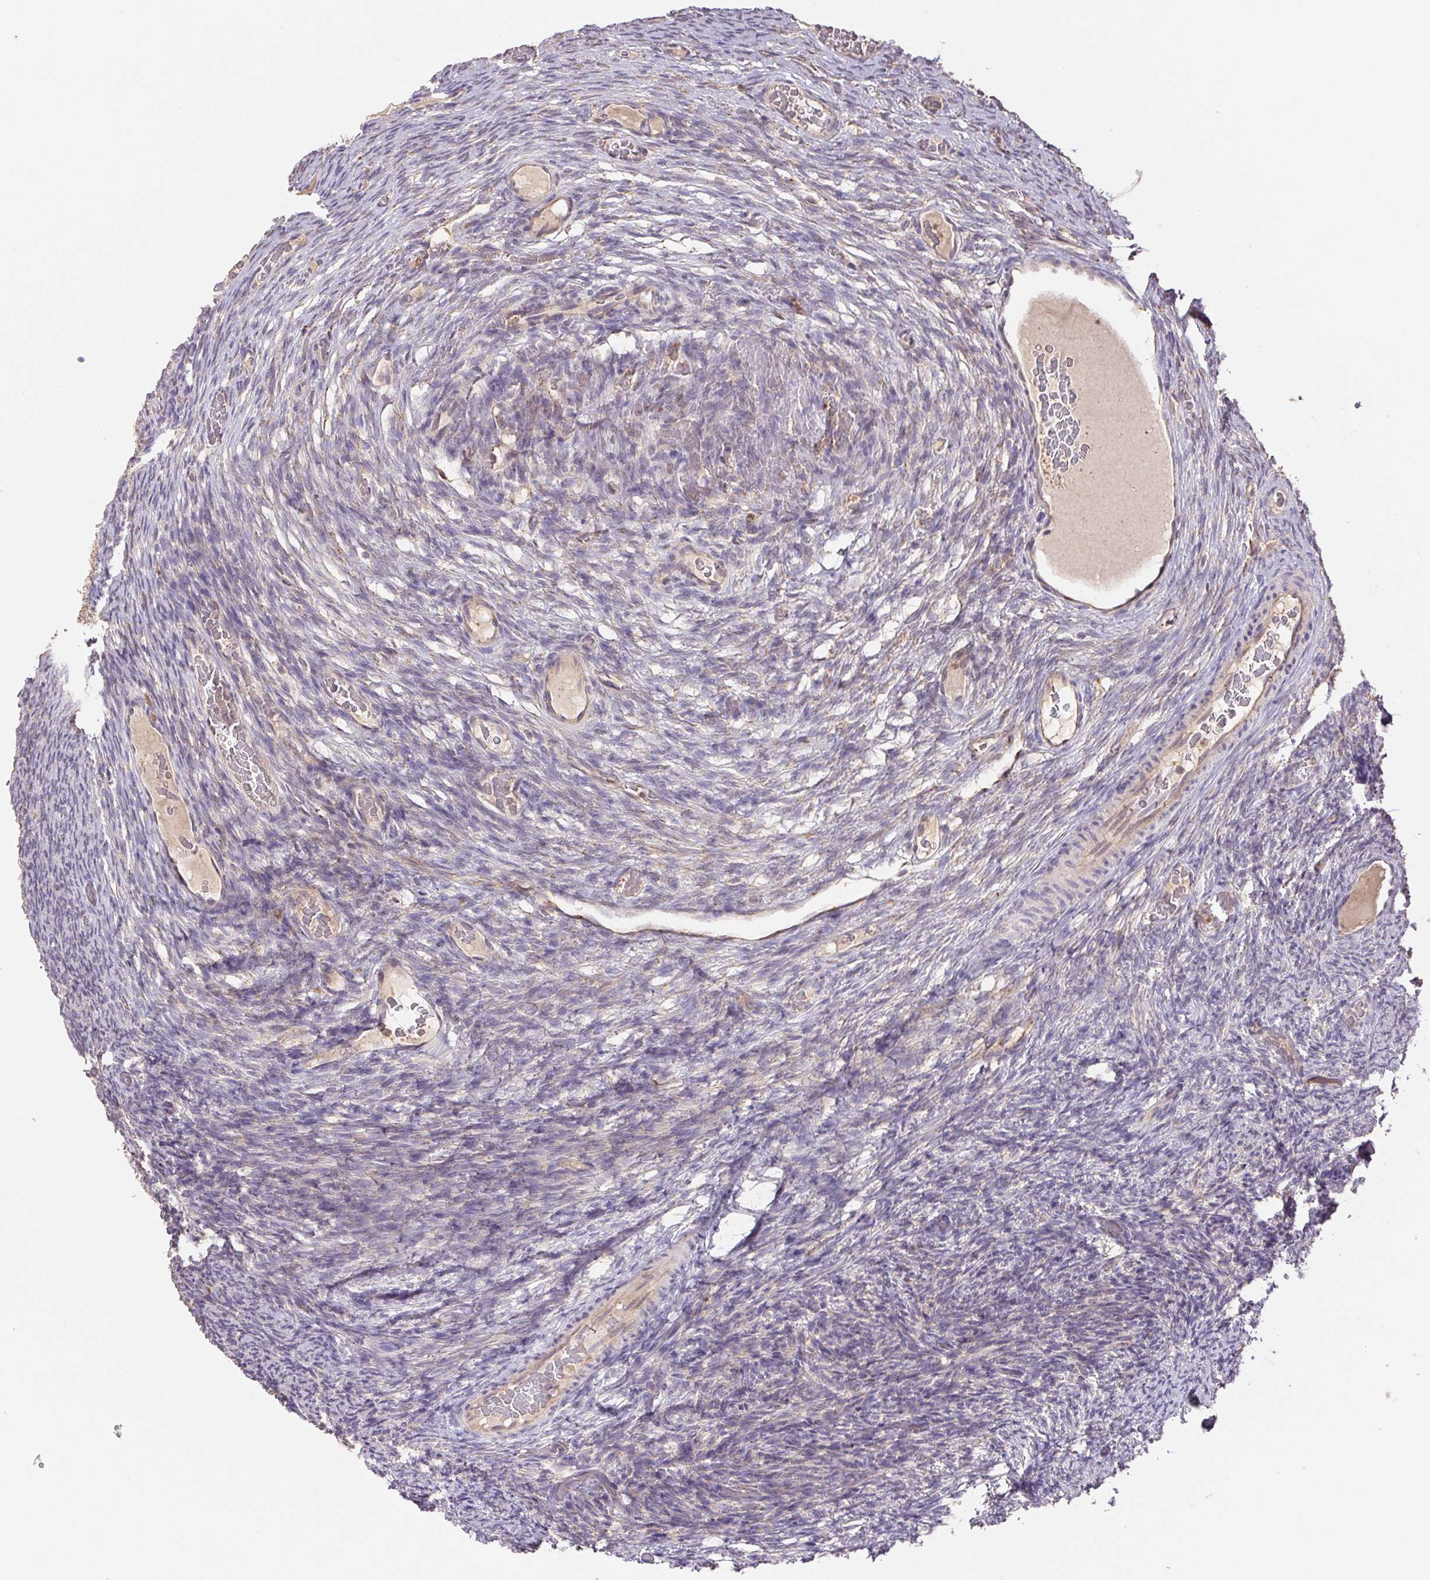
{"staining": {"intensity": "negative", "quantity": "none", "location": "none"}, "tissue": "ovary", "cell_type": "Ovarian stroma cells", "image_type": "normal", "snomed": [{"axis": "morphology", "description": "Normal tissue, NOS"}, {"axis": "topography", "description": "Ovary"}], "caption": "Micrograph shows no protein expression in ovarian stroma cells of benign ovary. (Brightfield microscopy of DAB (3,3'-diaminobenzidine) immunohistochemistry (IHC) at high magnification).", "gene": "RAB11A", "patient": {"sex": "female", "age": 34}}